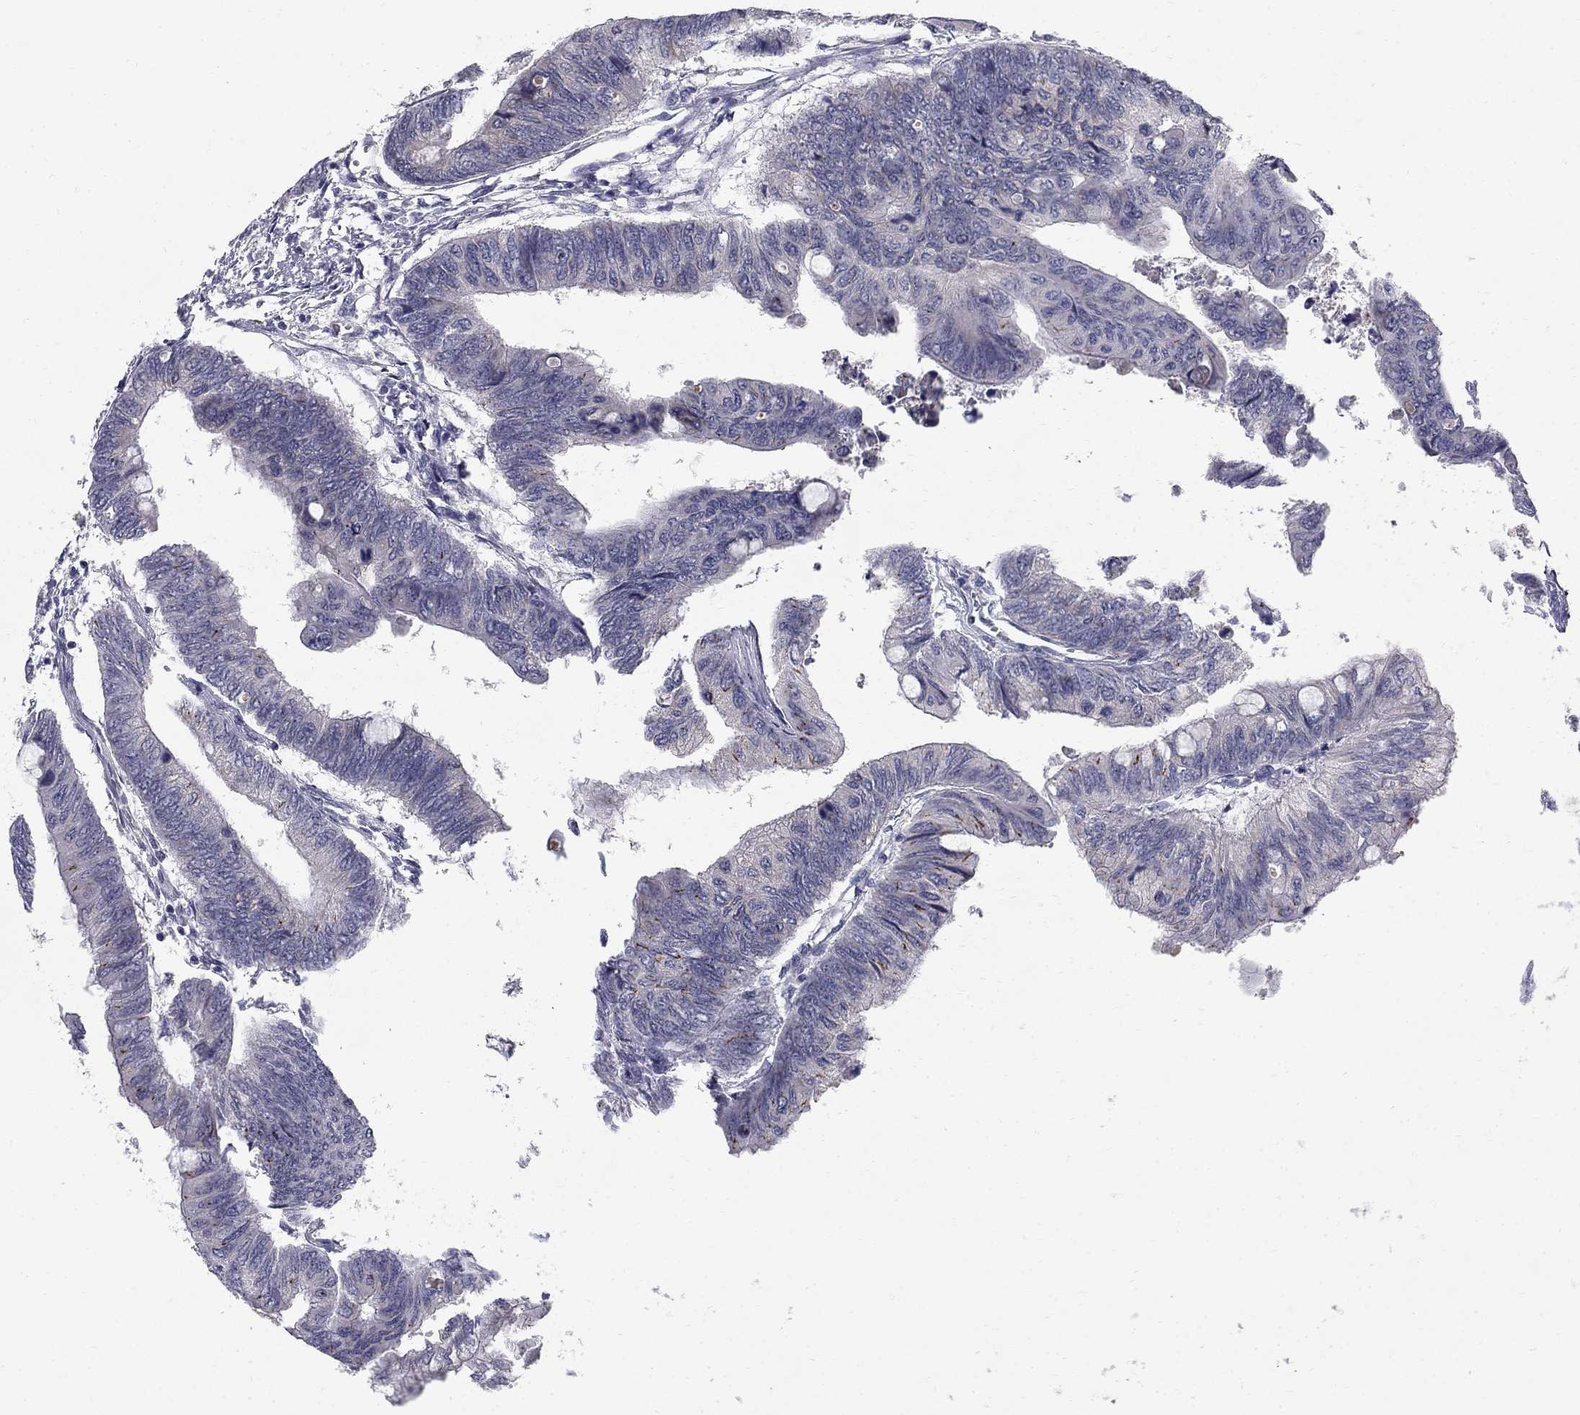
{"staining": {"intensity": "negative", "quantity": "none", "location": "none"}, "tissue": "colorectal cancer", "cell_type": "Tumor cells", "image_type": "cancer", "snomed": [{"axis": "morphology", "description": "Normal tissue, NOS"}, {"axis": "morphology", "description": "Adenocarcinoma, NOS"}, {"axis": "topography", "description": "Rectum"}, {"axis": "topography", "description": "Peripheral nerve tissue"}], "caption": "This is an immunohistochemistry histopathology image of human colorectal adenocarcinoma. There is no expression in tumor cells.", "gene": "CLIC6", "patient": {"sex": "male", "age": 92}}